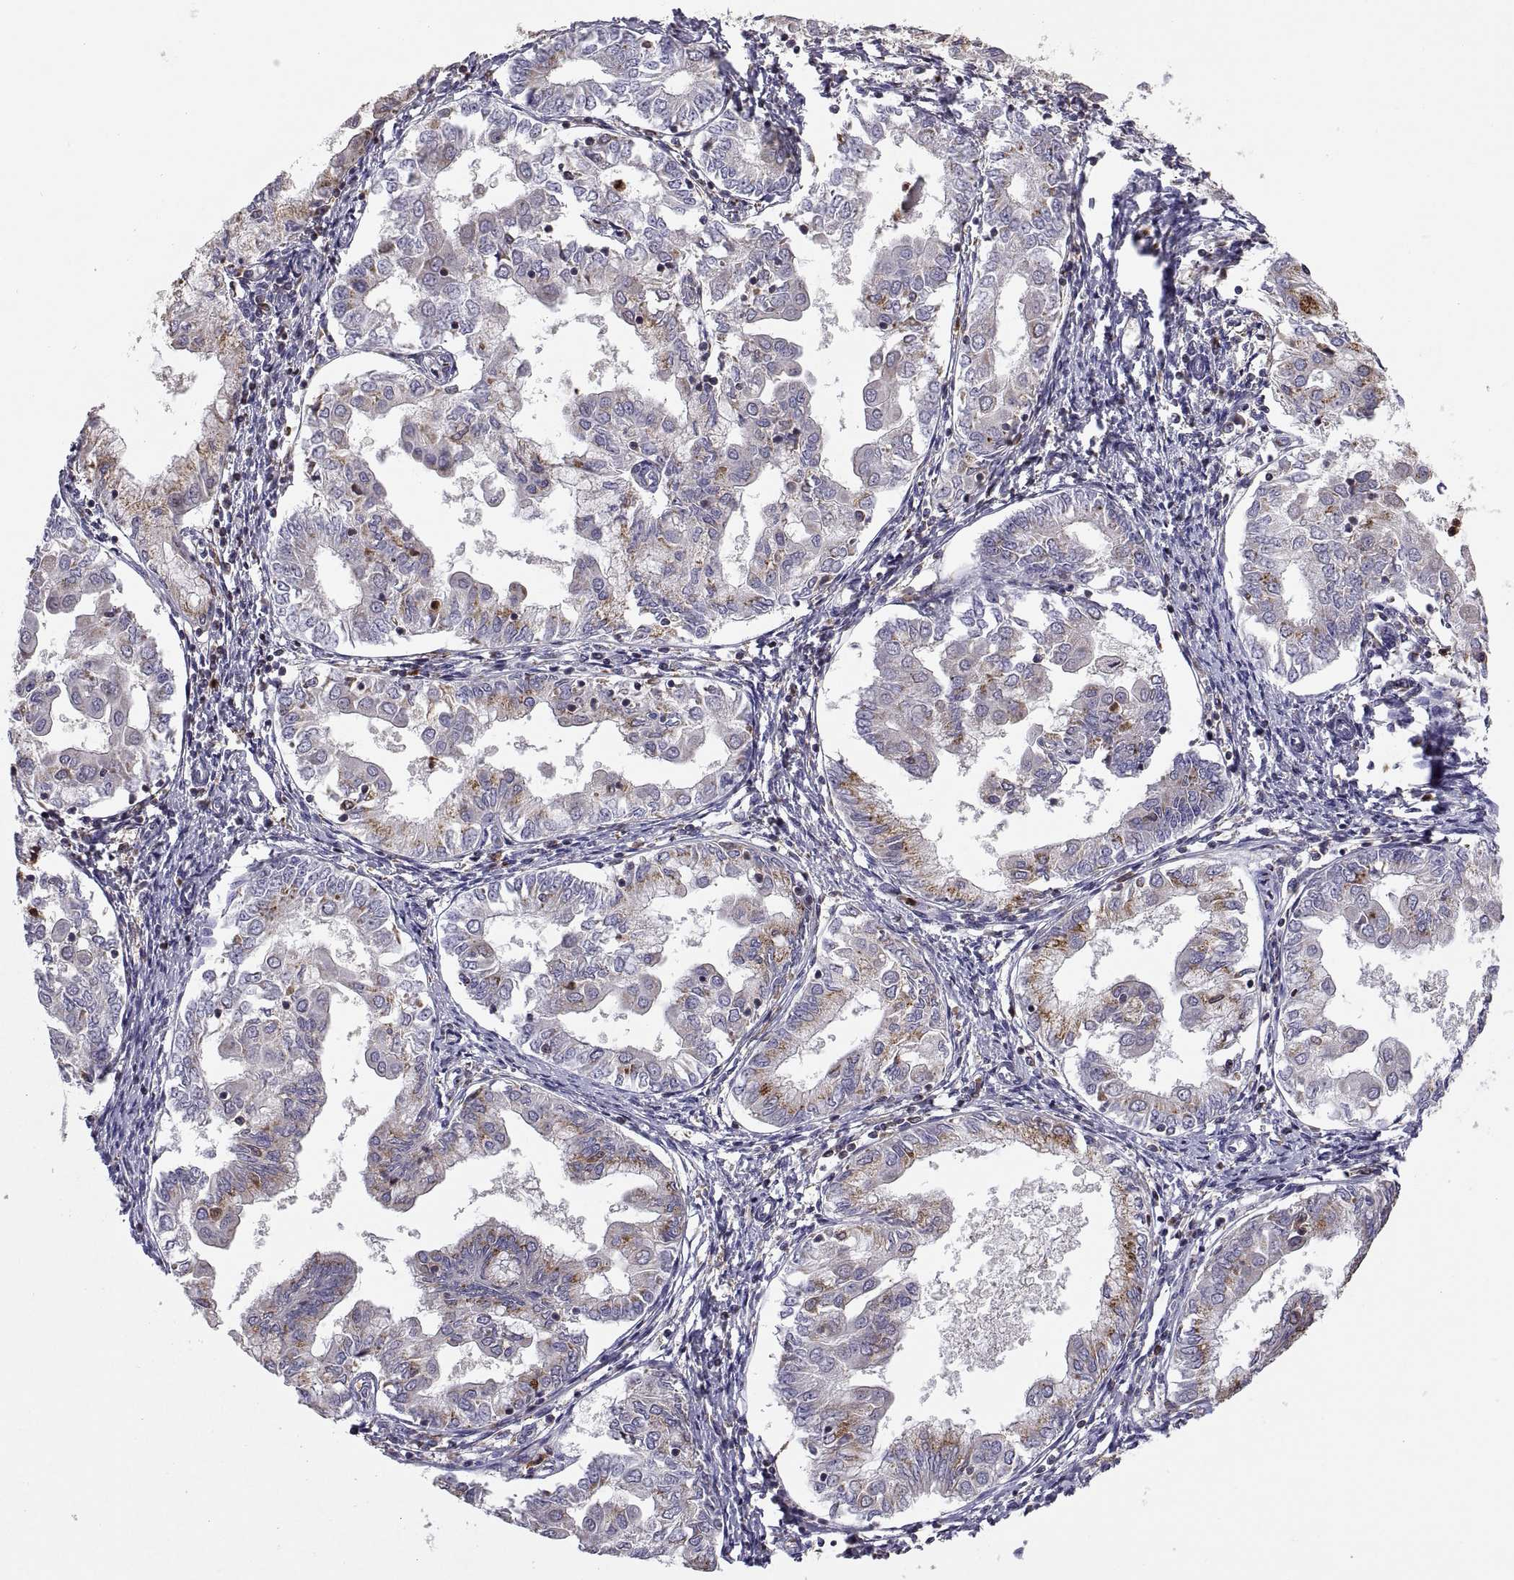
{"staining": {"intensity": "moderate", "quantity": "<25%", "location": "cytoplasmic/membranous"}, "tissue": "endometrial cancer", "cell_type": "Tumor cells", "image_type": "cancer", "snomed": [{"axis": "morphology", "description": "Adenocarcinoma, NOS"}, {"axis": "topography", "description": "Endometrium"}], "caption": "Protein staining demonstrates moderate cytoplasmic/membranous expression in about <25% of tumor cells in endometrial cancer.", "gene": "ACAP1", "patient": {"sex": "female", "age": 68}}